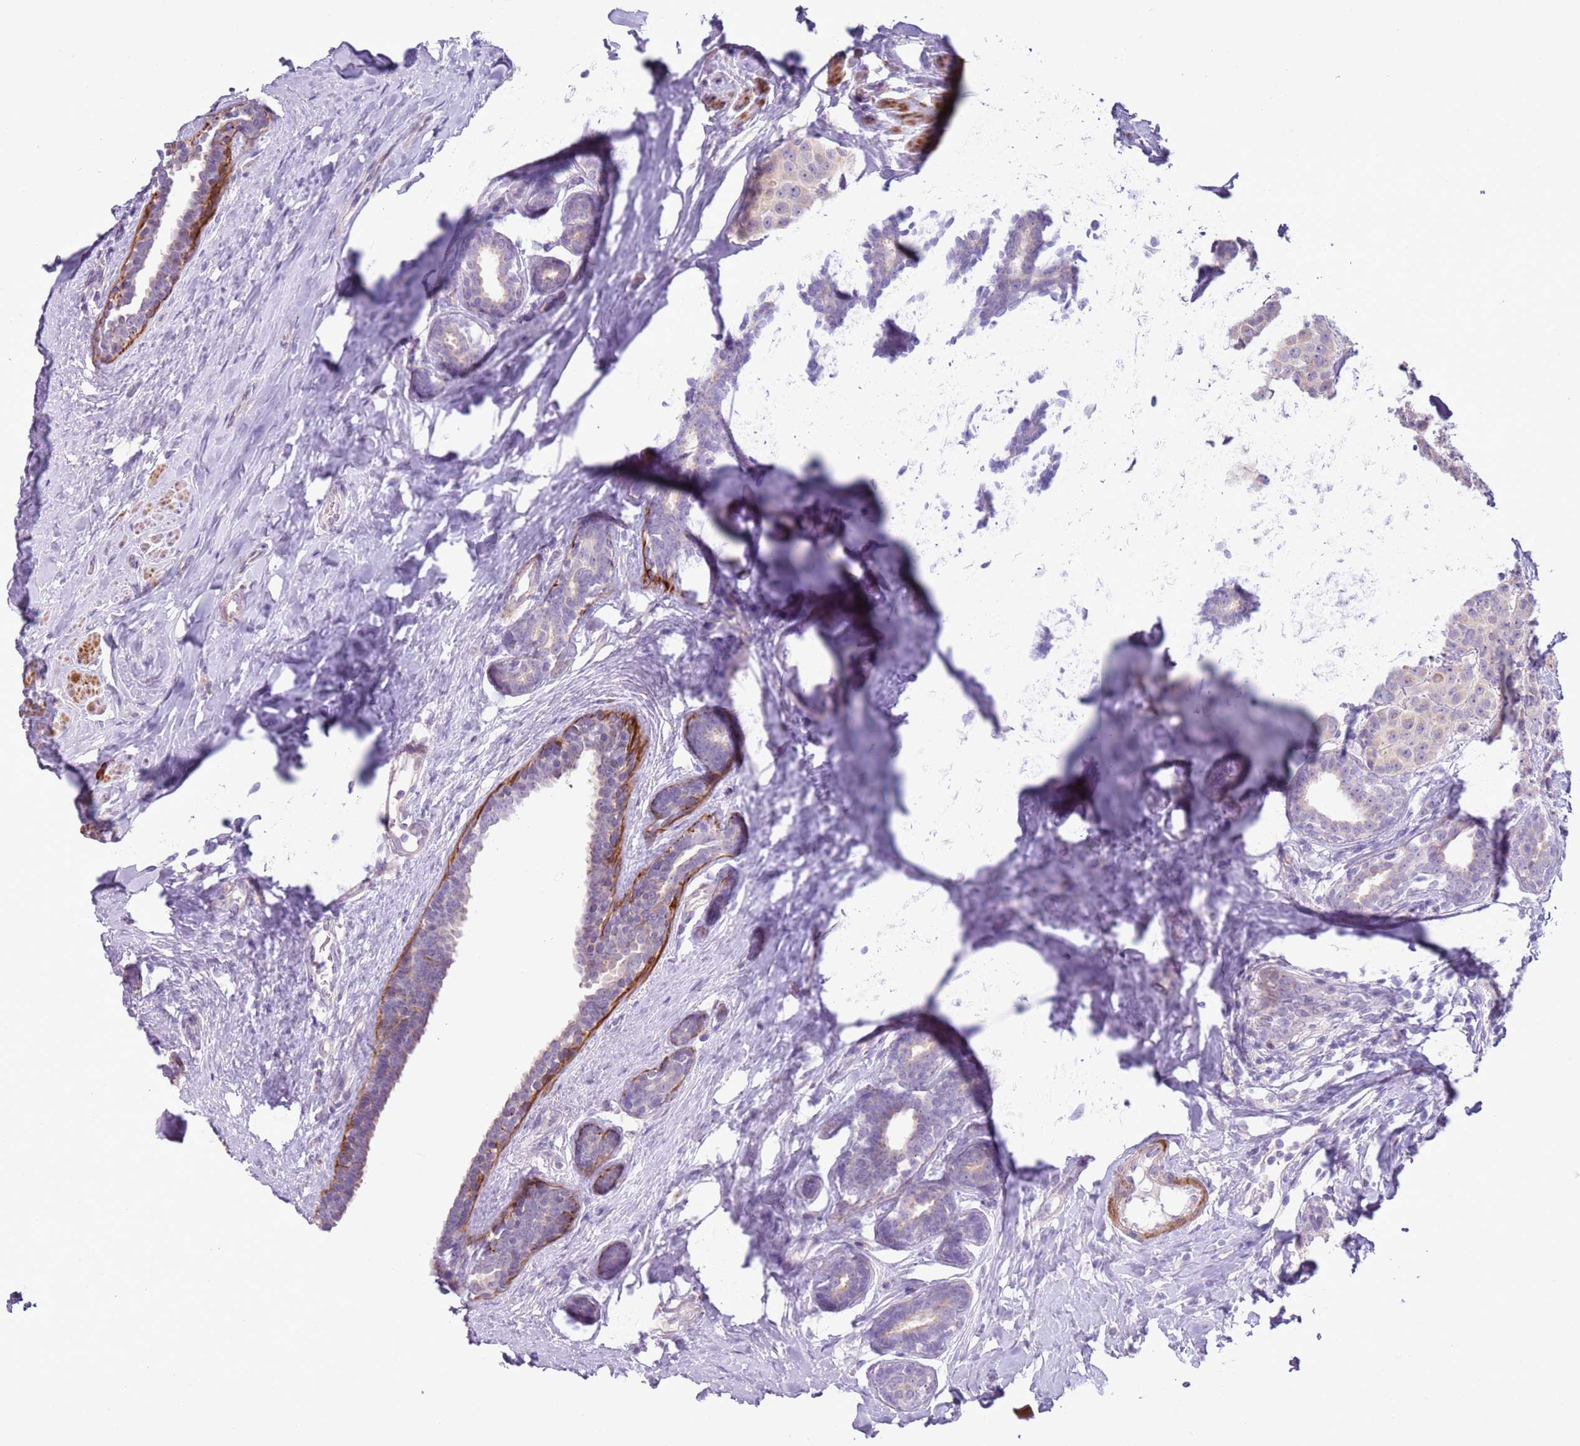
{"staining": {"intensity": "negative", "quantity": "none", "location": "none"}, "tissue": "breast cancer", "cell_type": "Tumor cells", "image_type": "cancer", "snomed": [{"axis": "morphology", "description": "Duct carcinoma"}, {"axis": "topography", "description": "Breast"}], "caption": "There is no significant staining in tumor cells of breast cancer (intraductal carcinoma).", "gene": "ZNF239", "patient": {"sex": "female", "age": 40}}